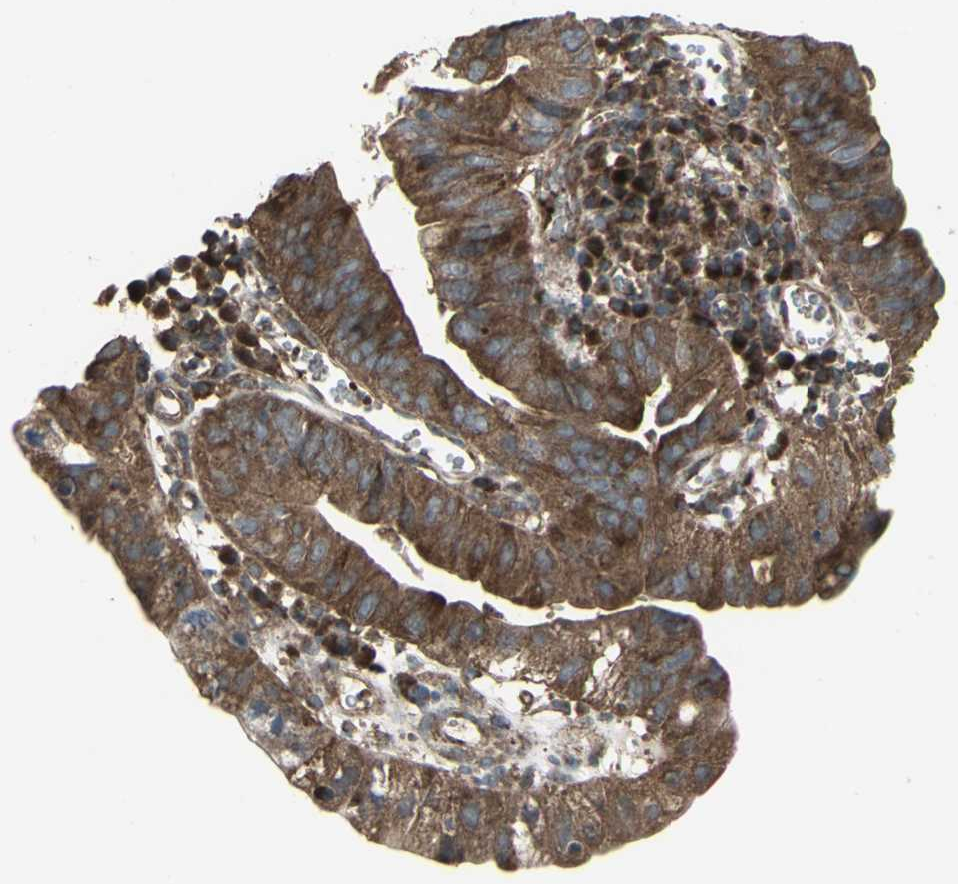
{"staining": {"intensity": "moderate", "quantity": ">75%", "location": "cytoplasmic/membranous"}, "tissue": "stomach cancer", "cell_type": "Tumor cells", "image_type": "cancer", "snomed": [{"axis": "morphology", "description": "Adenocarcinoma, NOS"}, {"axis": "topography", "description": "Stomach"}], "caption": "The photomicrograph reveals a brown stain indicating the presence of a protein in the cytoplasmic/membranous of tumor cells in stomach cancer (adenocarcinoma).", "gene": "SHC1", "patient": {"sex": "male", "age": 59}}